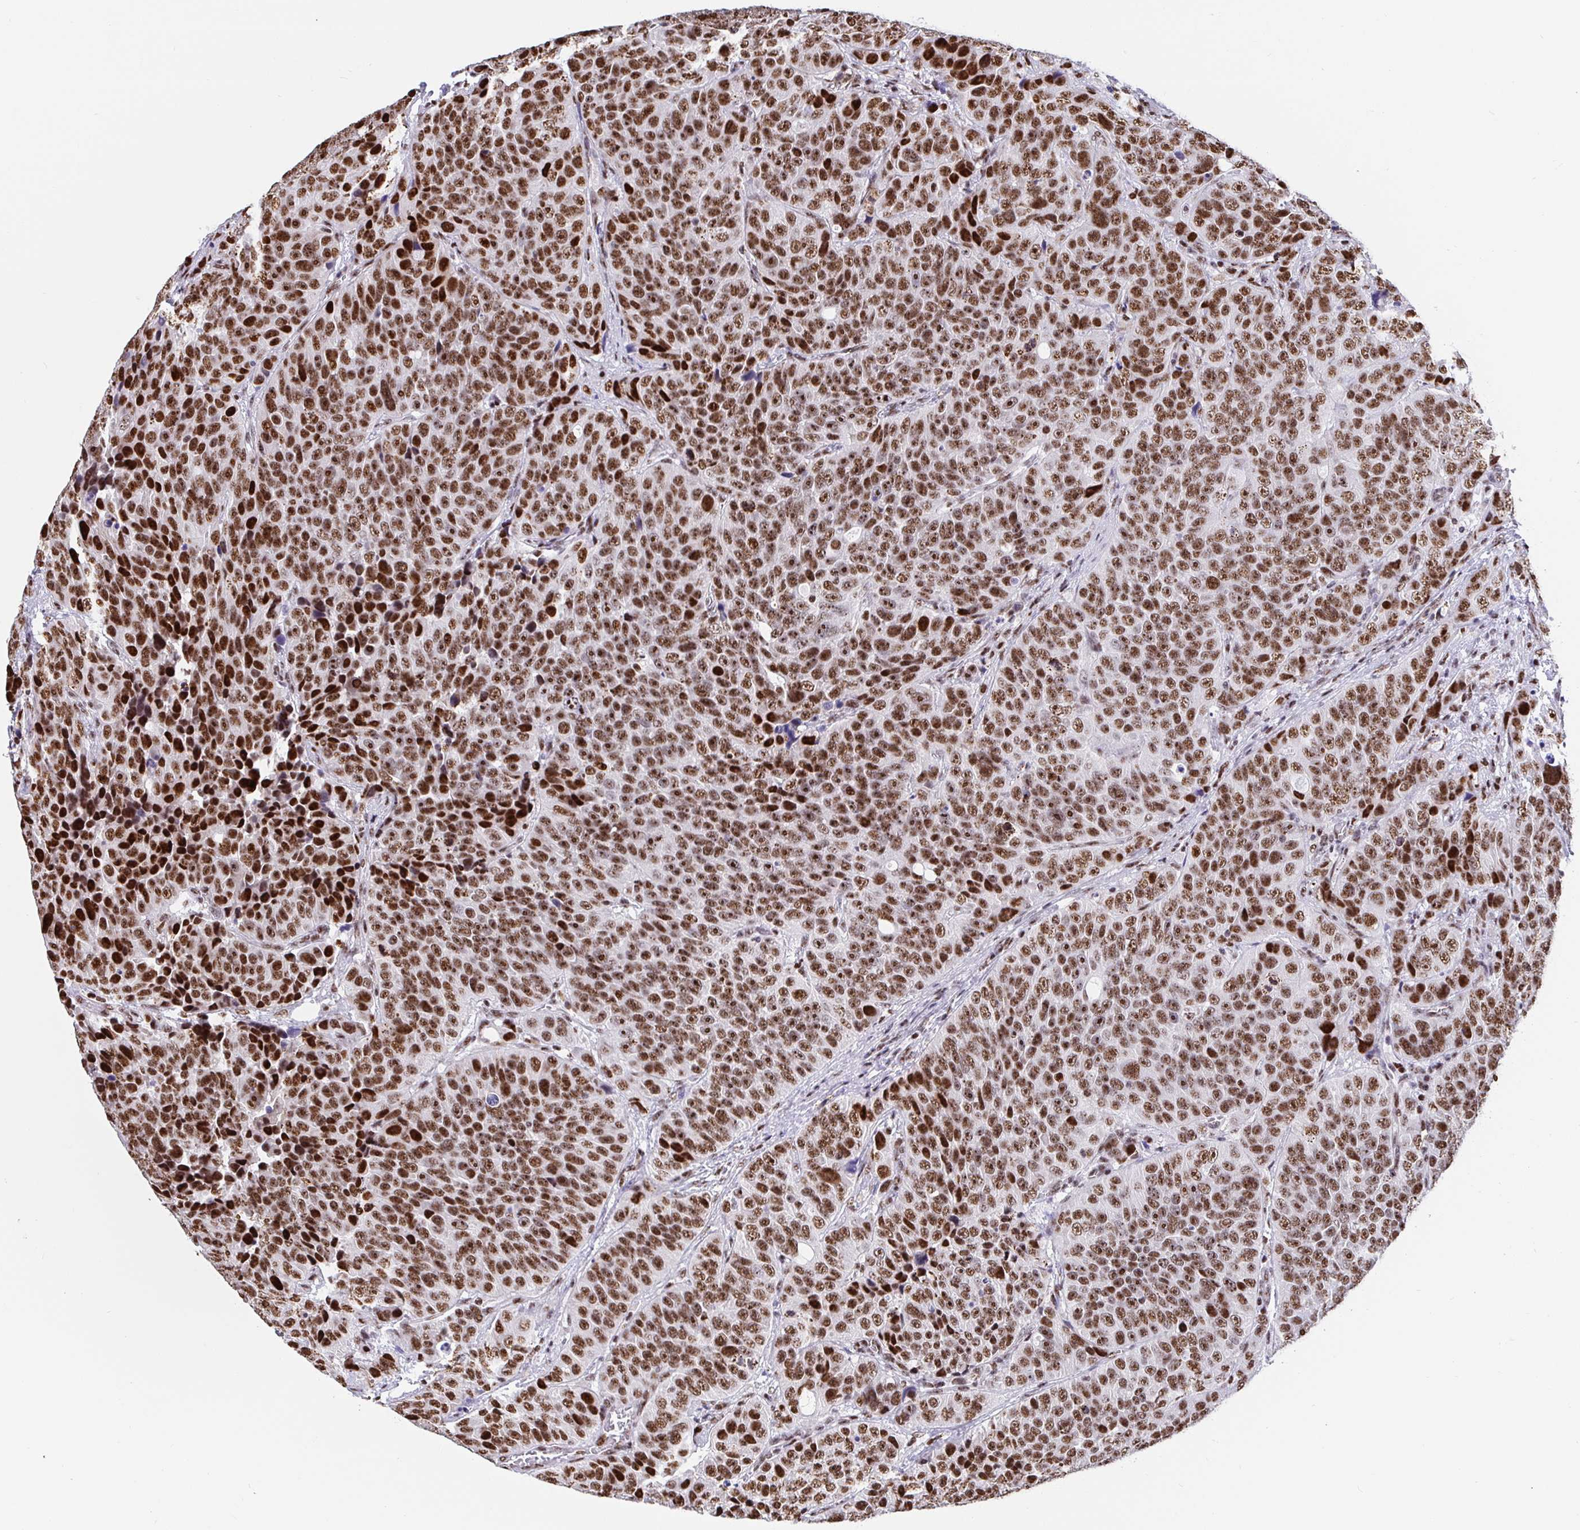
{"staining": {"intensity": "strong", "quantity": ">75%", "location": "nuclear"}, "tissue": "urothelial cancer", "cell_type": "Tumor cells", "image_type": "cancer", "snomed": [{"axis": "morphology", "description": "Urothelial carcinoma, NOS"}, {"axis": "topography", "description": "Urinary bladder"}], "caption": "Human transitional cell carcinoma stained for a protein (brown) demonstrates strong nuclear positive expression in about >75% of tumor cells.", "gene": "SETD5", "patient": {"sex": "male", "age": 52}}